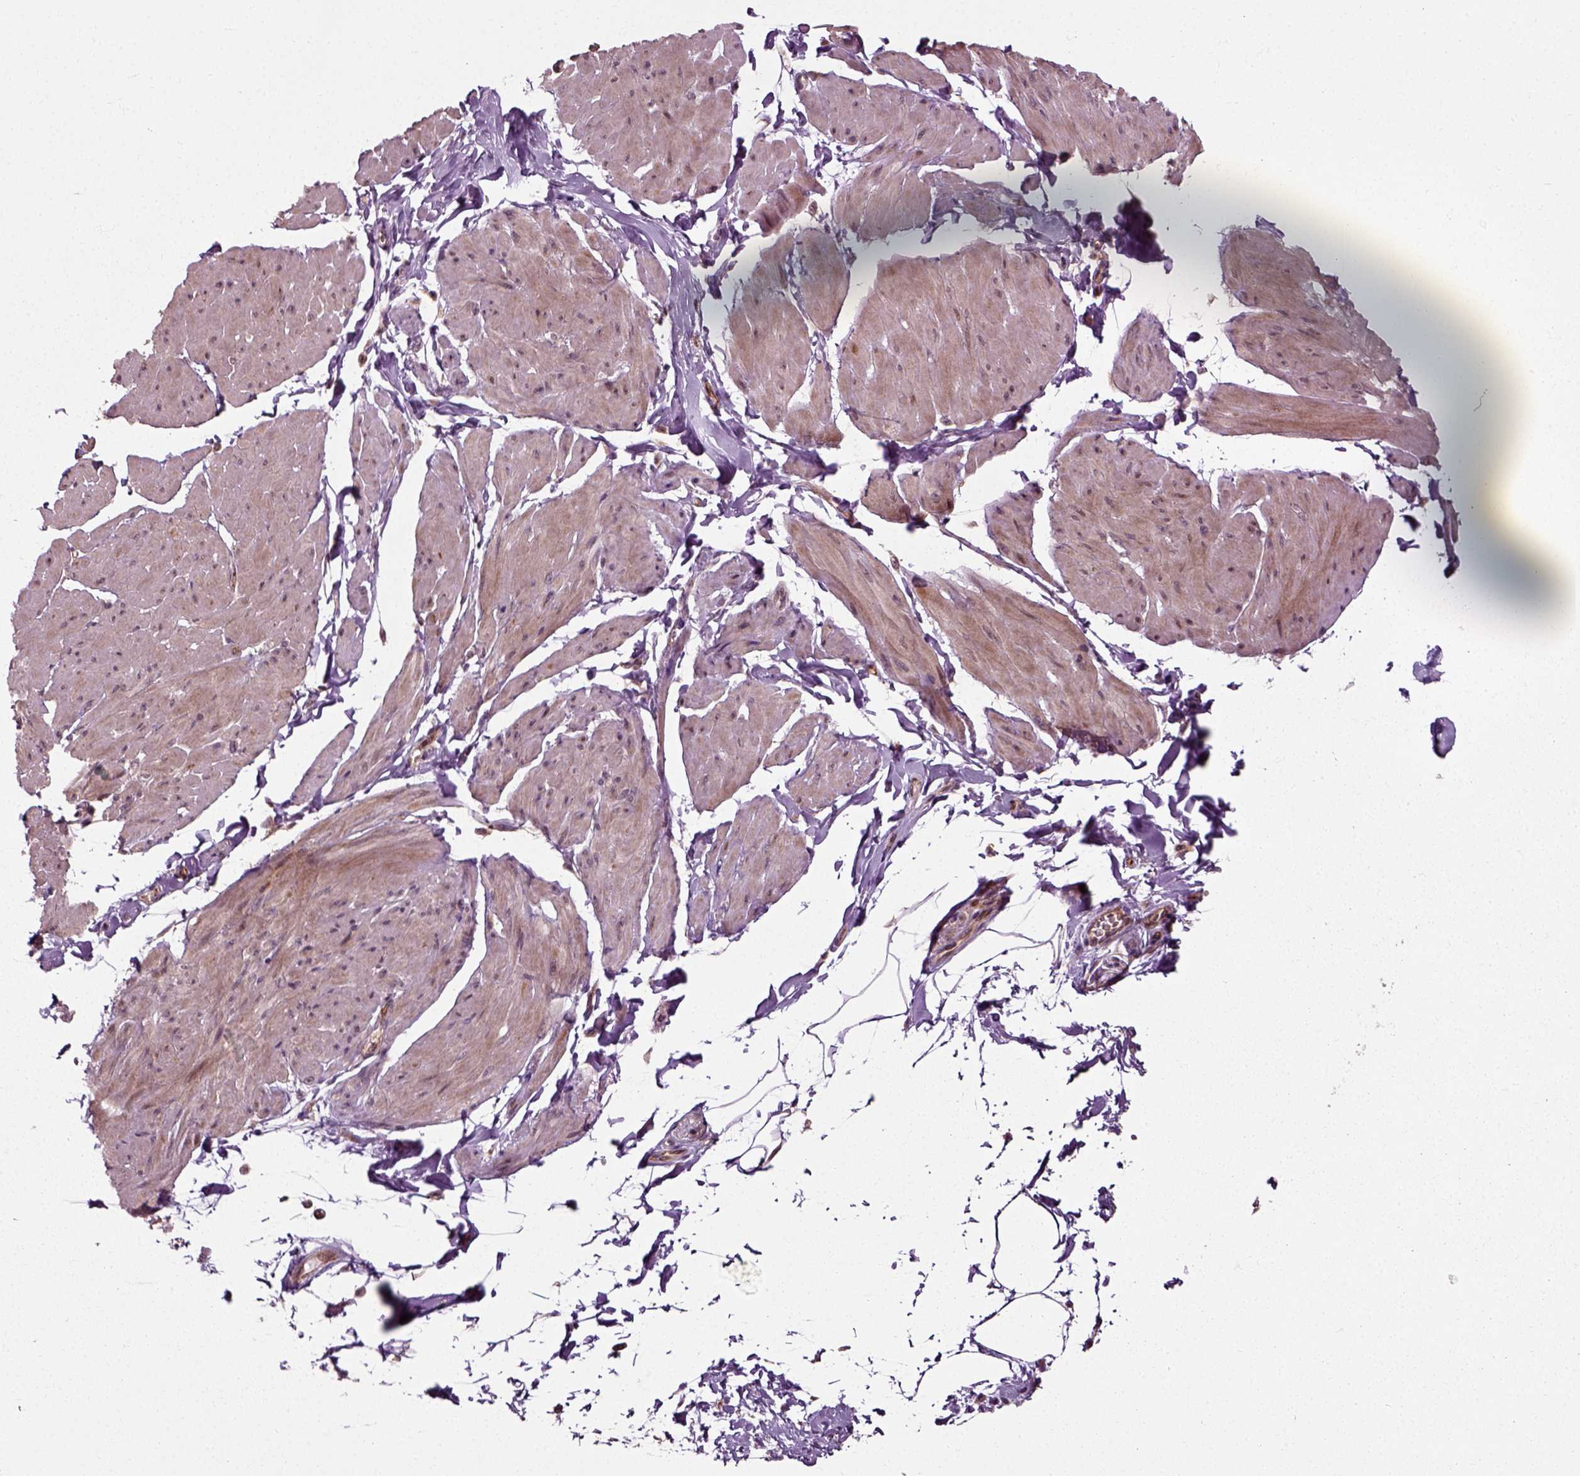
{"staining": {"intensity": "weak", "quantity": "25%-75%", "location": "cytoplasmic/membranous"}, "tissue": "smooth muscle", "cell_type": "Smooth muscle cells", "image_type": "normal", "snomed": [{"axis": "morphology", "description": "Normal tissue, NOS"}, {"axis": "topography", "description": "Adipose tissue"}, {"axis": "topography", "description": "Smooth muscle"}, {"axis": "topography", "description": "Peripheral nerve tissue"}], "caption": "Approximately 25%-75% of smooth muscle cells in normal smooth muscle reveal weak cytoplasmic/membranous protein expression as visualized by brown immunohistochemical staining.", "gene": "PLCD3", "patient": {"sex": "male", "age": 83}}